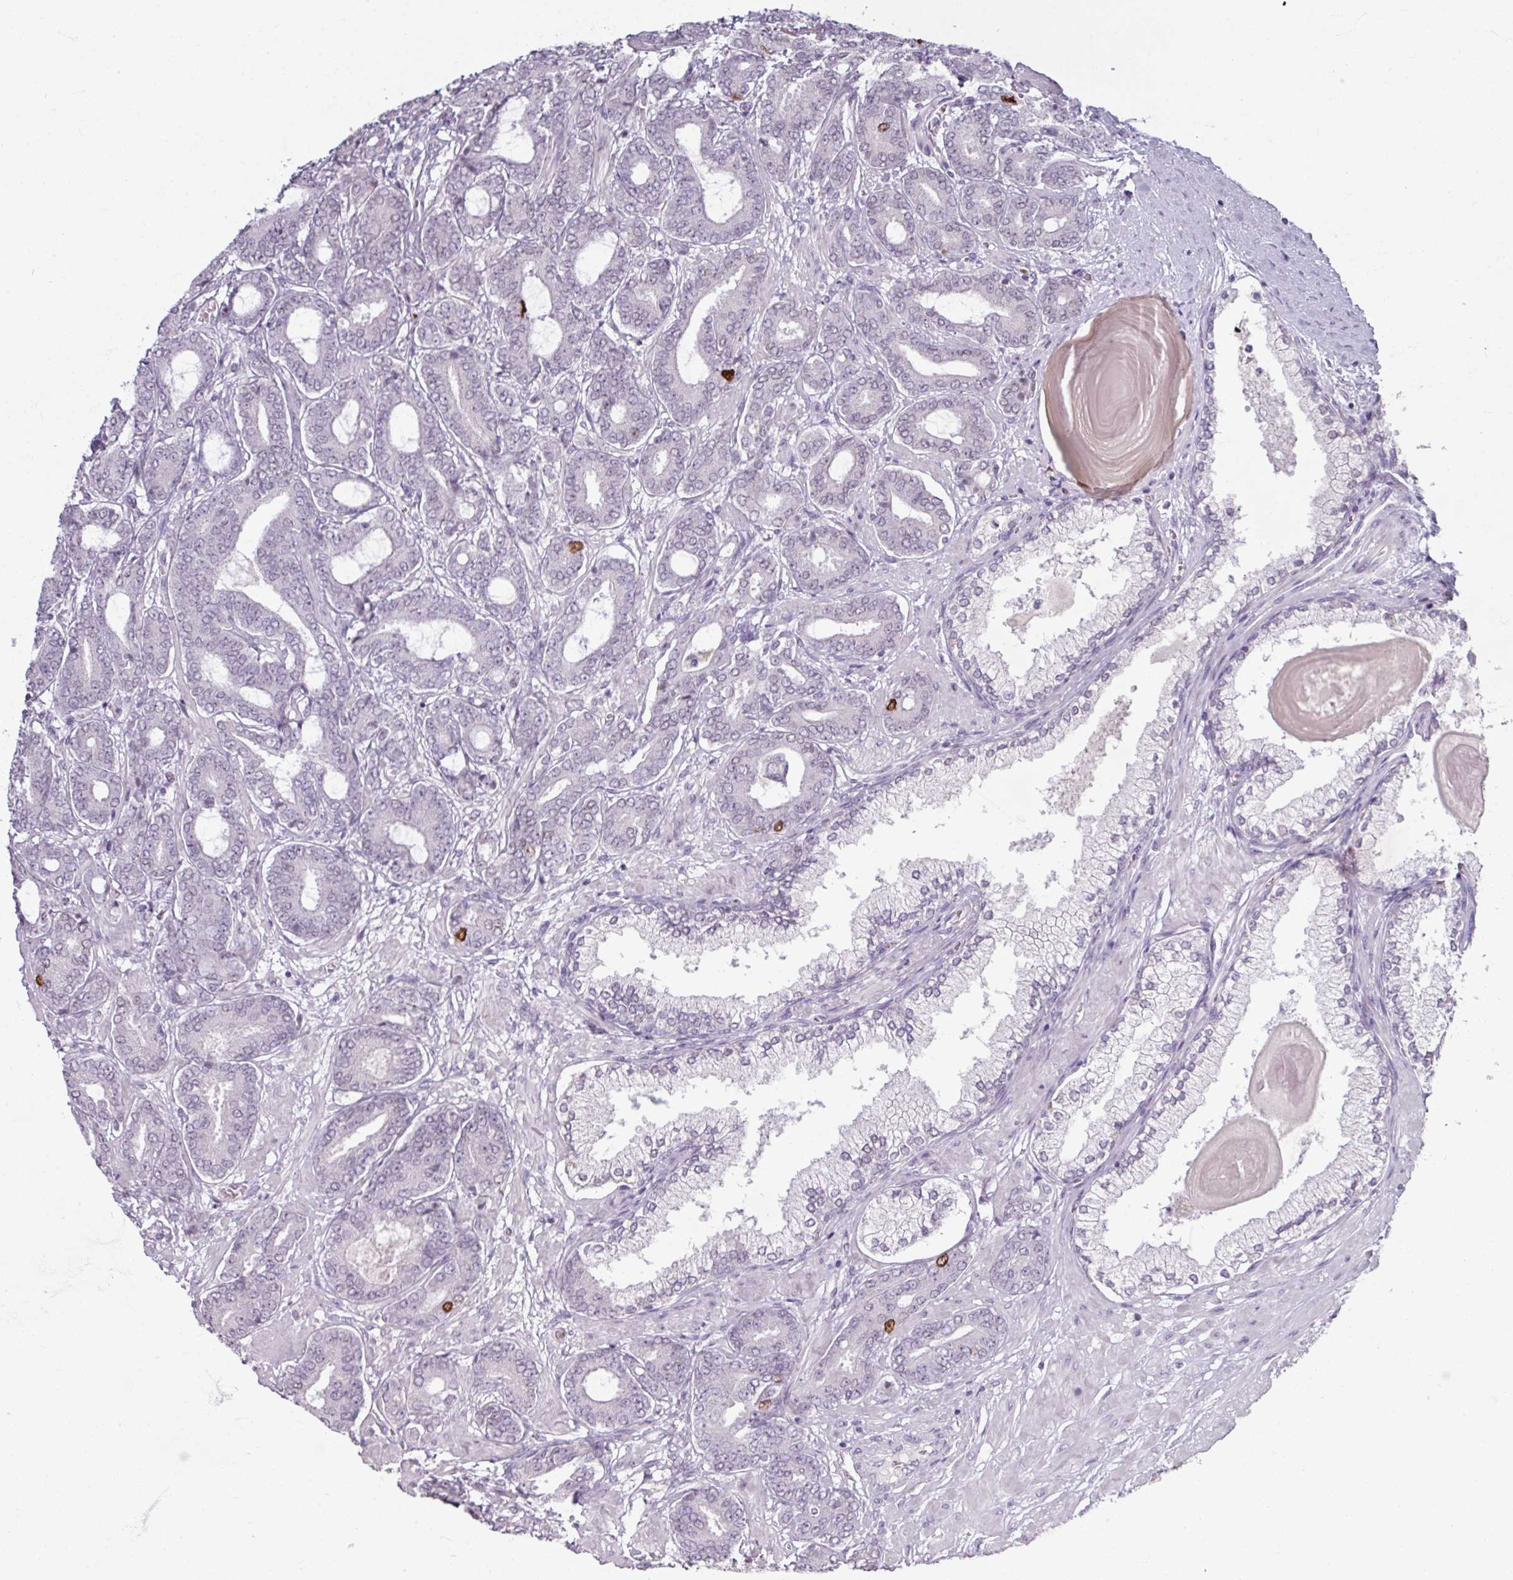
{"staining": {"intensity": "moderate", "quantity": "<25%", "location": "nuclear"}, "tissue": "prostate cancer", "cell_type": "Tumor cells", "image_type": "cancer", "snomed": [{"axis": "morphology", "description": "Adenocarcinoma, Low grade"}, {"axis": "topography", "description": "Prostate and seminal vesicle, NOS"}], "caption": "A photomicrograph of prostate cancer stained for a protein exhibits moderate nuclear brown staining in tumor cells. Nuclei are stained in blue.", "gene": "ATAD2", "patient": {"sex": "male", "age": 61}}